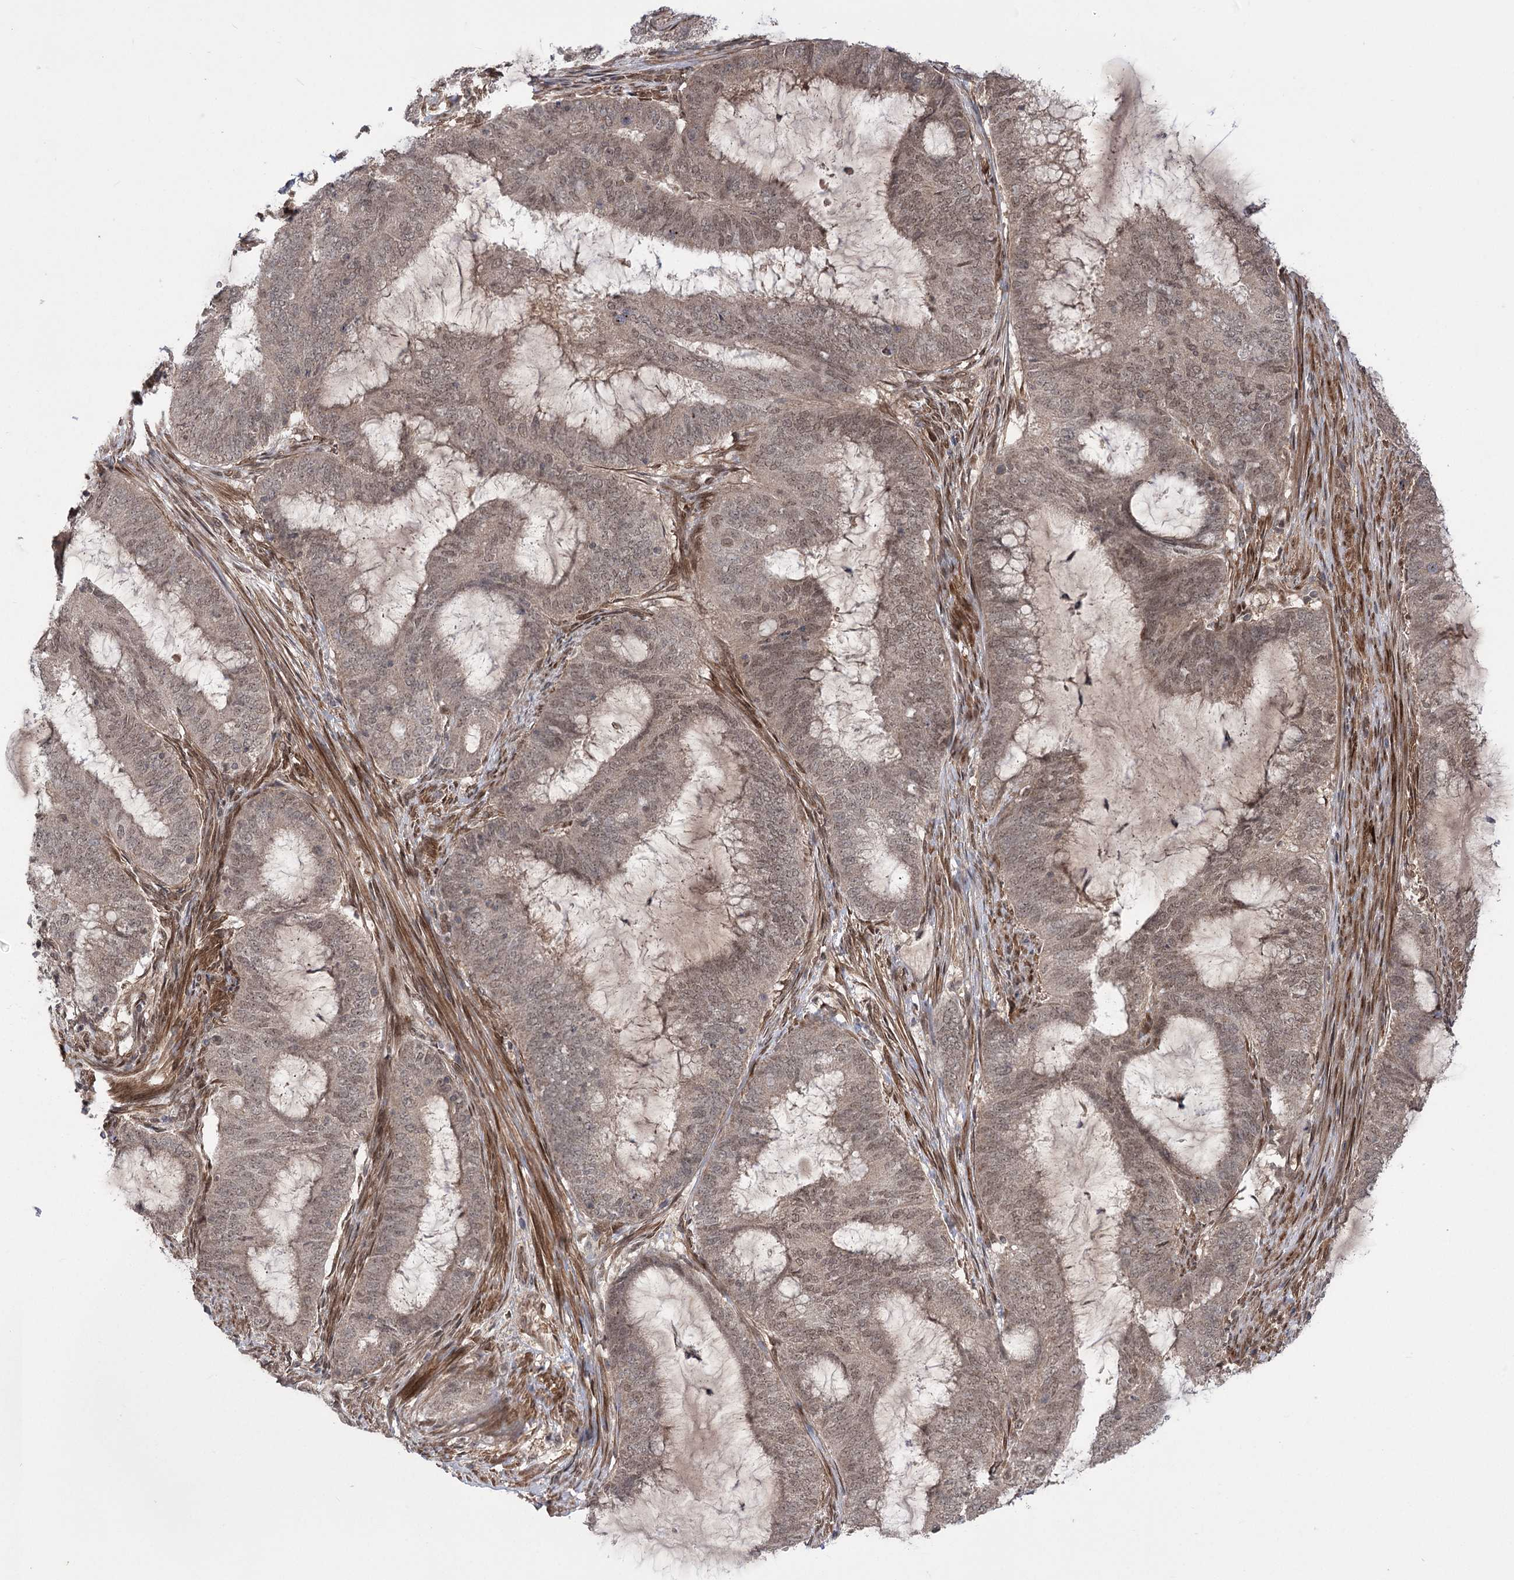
{"staining": {"intensity": "weak", "quantity": ">75%", "location": "cytoplasmic/membranous,nuclear"}, "tissue": "endometrial cancer", "cell_type": "Tumor cells", "image_type": "cancer", "snomed": [{"axis": "morphology", "description": "Adenocarcinoma, NOS"}, {"axis": "topography", "description": "Endometrium"}], "caption": "An image of endometrial adenocarcinoma stained for a protein exhibits weak cytoplasmic/membranous and nuclear brown staining in tumor cells.", "gene": "TENM2", "patient": {"sex": "female", "age": 51}}